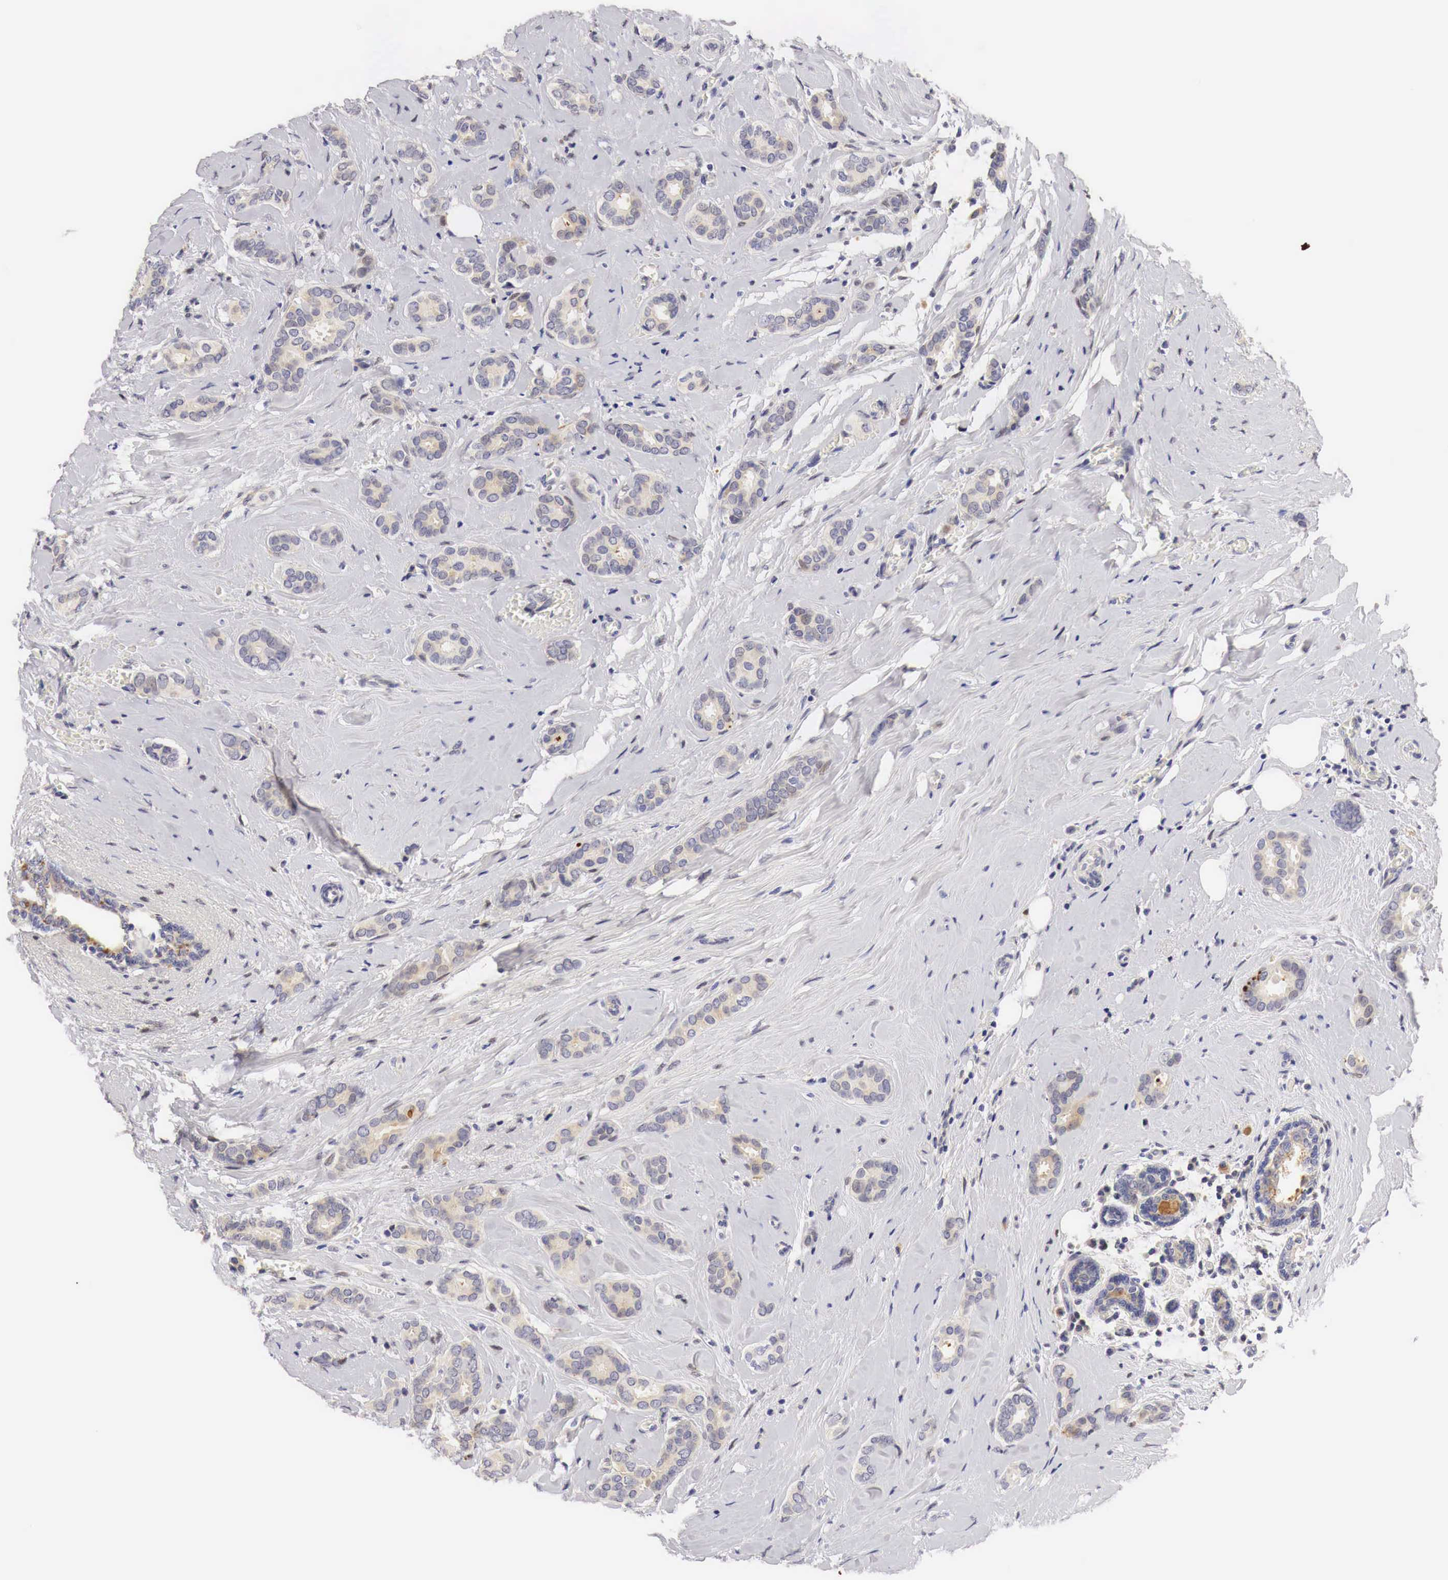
{"staining": {"intensity": "weak", "quantity": "25%-75%", "location": "cytoplasmic/membranous"}, "tissue": "breast cancer", "cell_type": "Tumor cells", "image_type": "cancer", "snomed": [{"axis": "morphology", "description": "Duct carcinoma"}, {"axis": "topography", "description": "Breast"}], "caption": "Protein expression analysis of invasive ductal carcinoma (breast) reveals weak cytoplasmic/membranous staining in approximately 25%-75% of tumor cells.", "gene": "CASP3", "patient": {"sex": "female", "age": 50}}